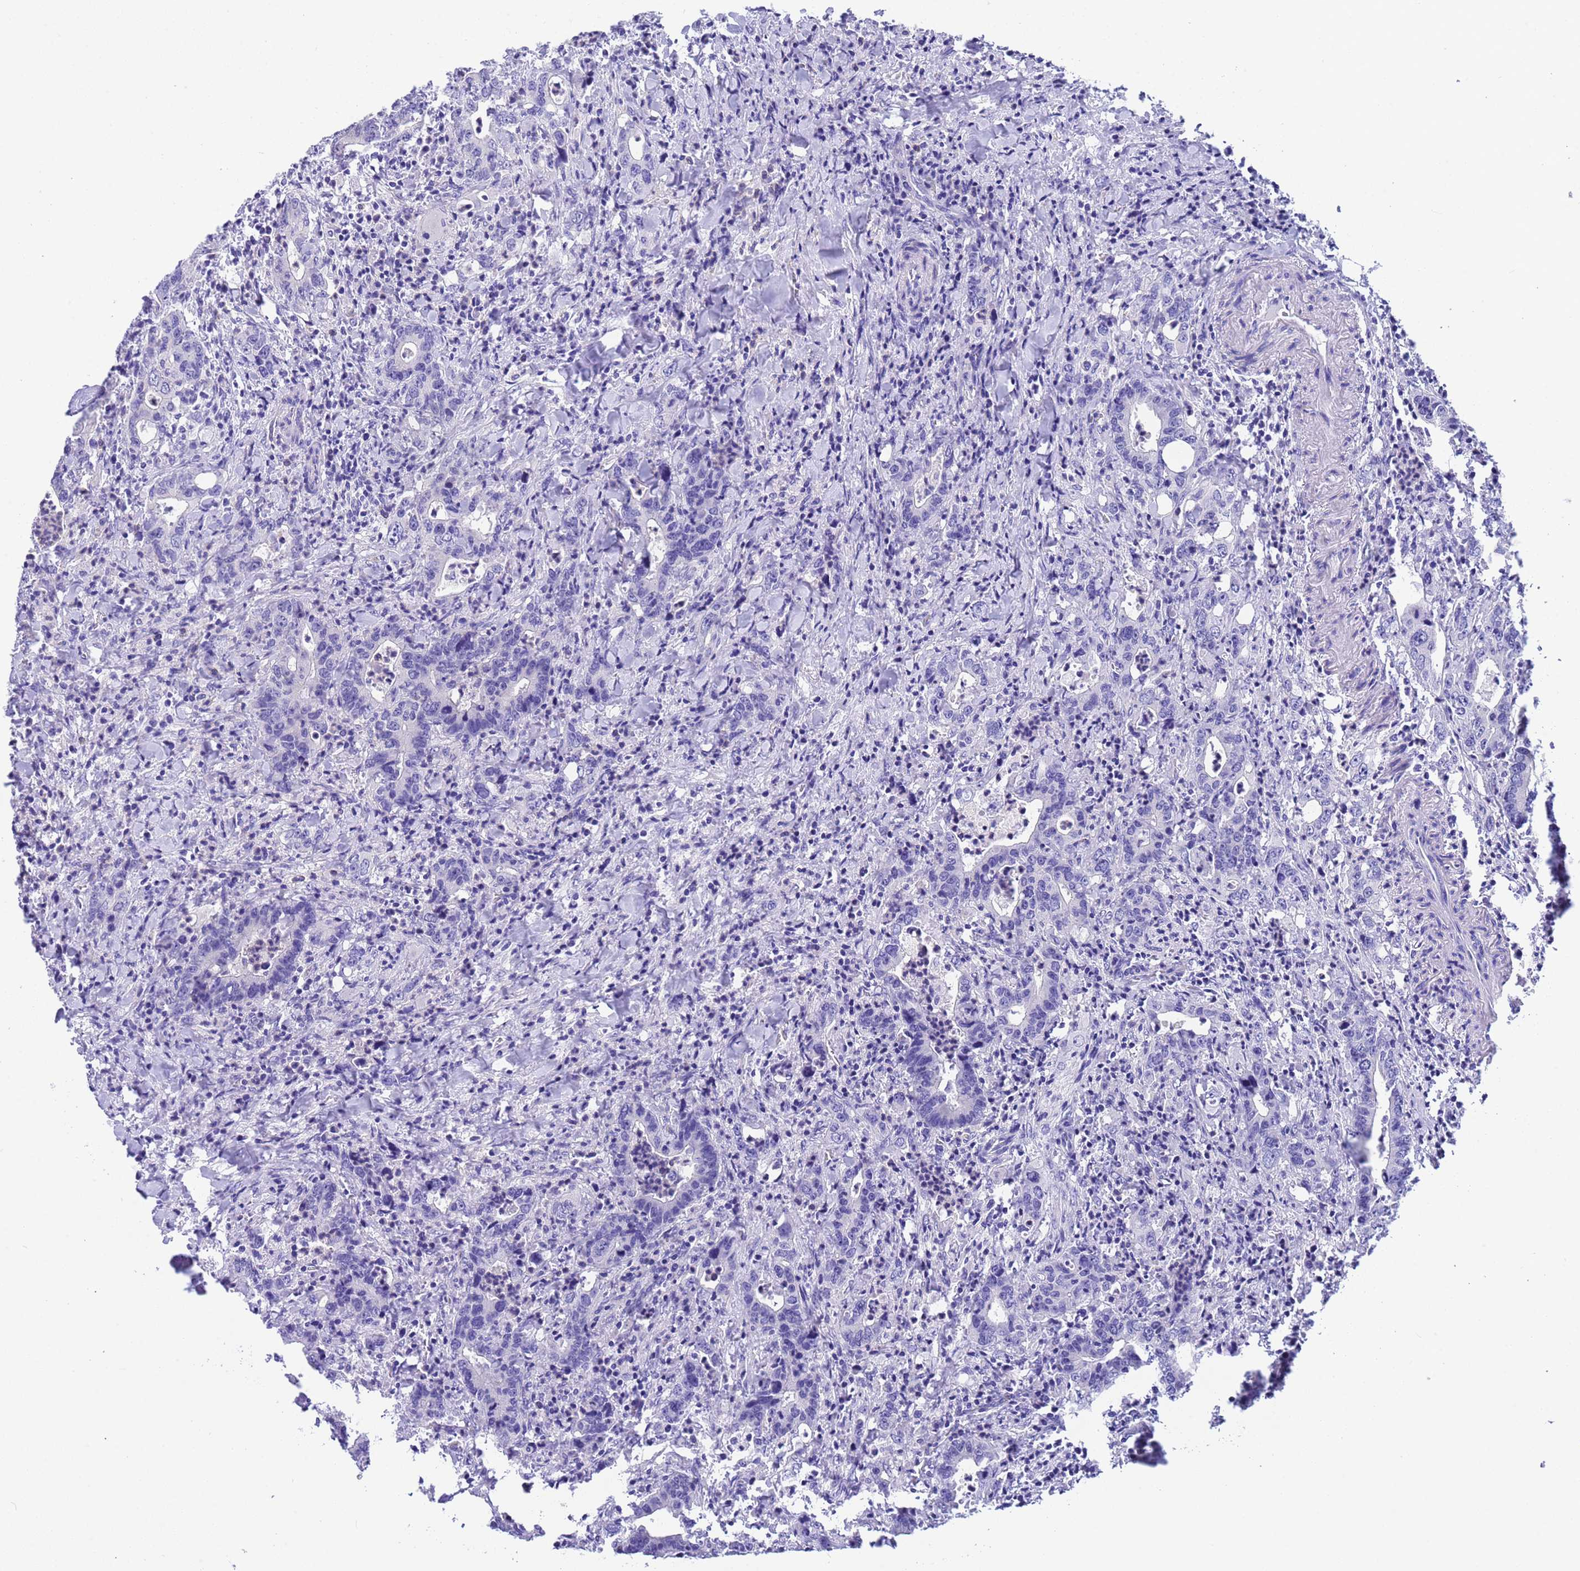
{"staining": {"intensity": "negative", "quantity": "none", "location": "none"}, "tissue": "colorectal cancer", "cell_type": "Tumor cells", "image_type": "cancer", "snomed": [{"axis": "morphology", "description": "Adenocarcinoma, NOS"}, {"axis": "topography", "description": "Colon"}], "caption": "Tumor cells are negative for protein expression in human colorectal cancer. Nuclei are stained in blue.", "gene": "USP38", "patient": {"sex": "female", "age": 75}}